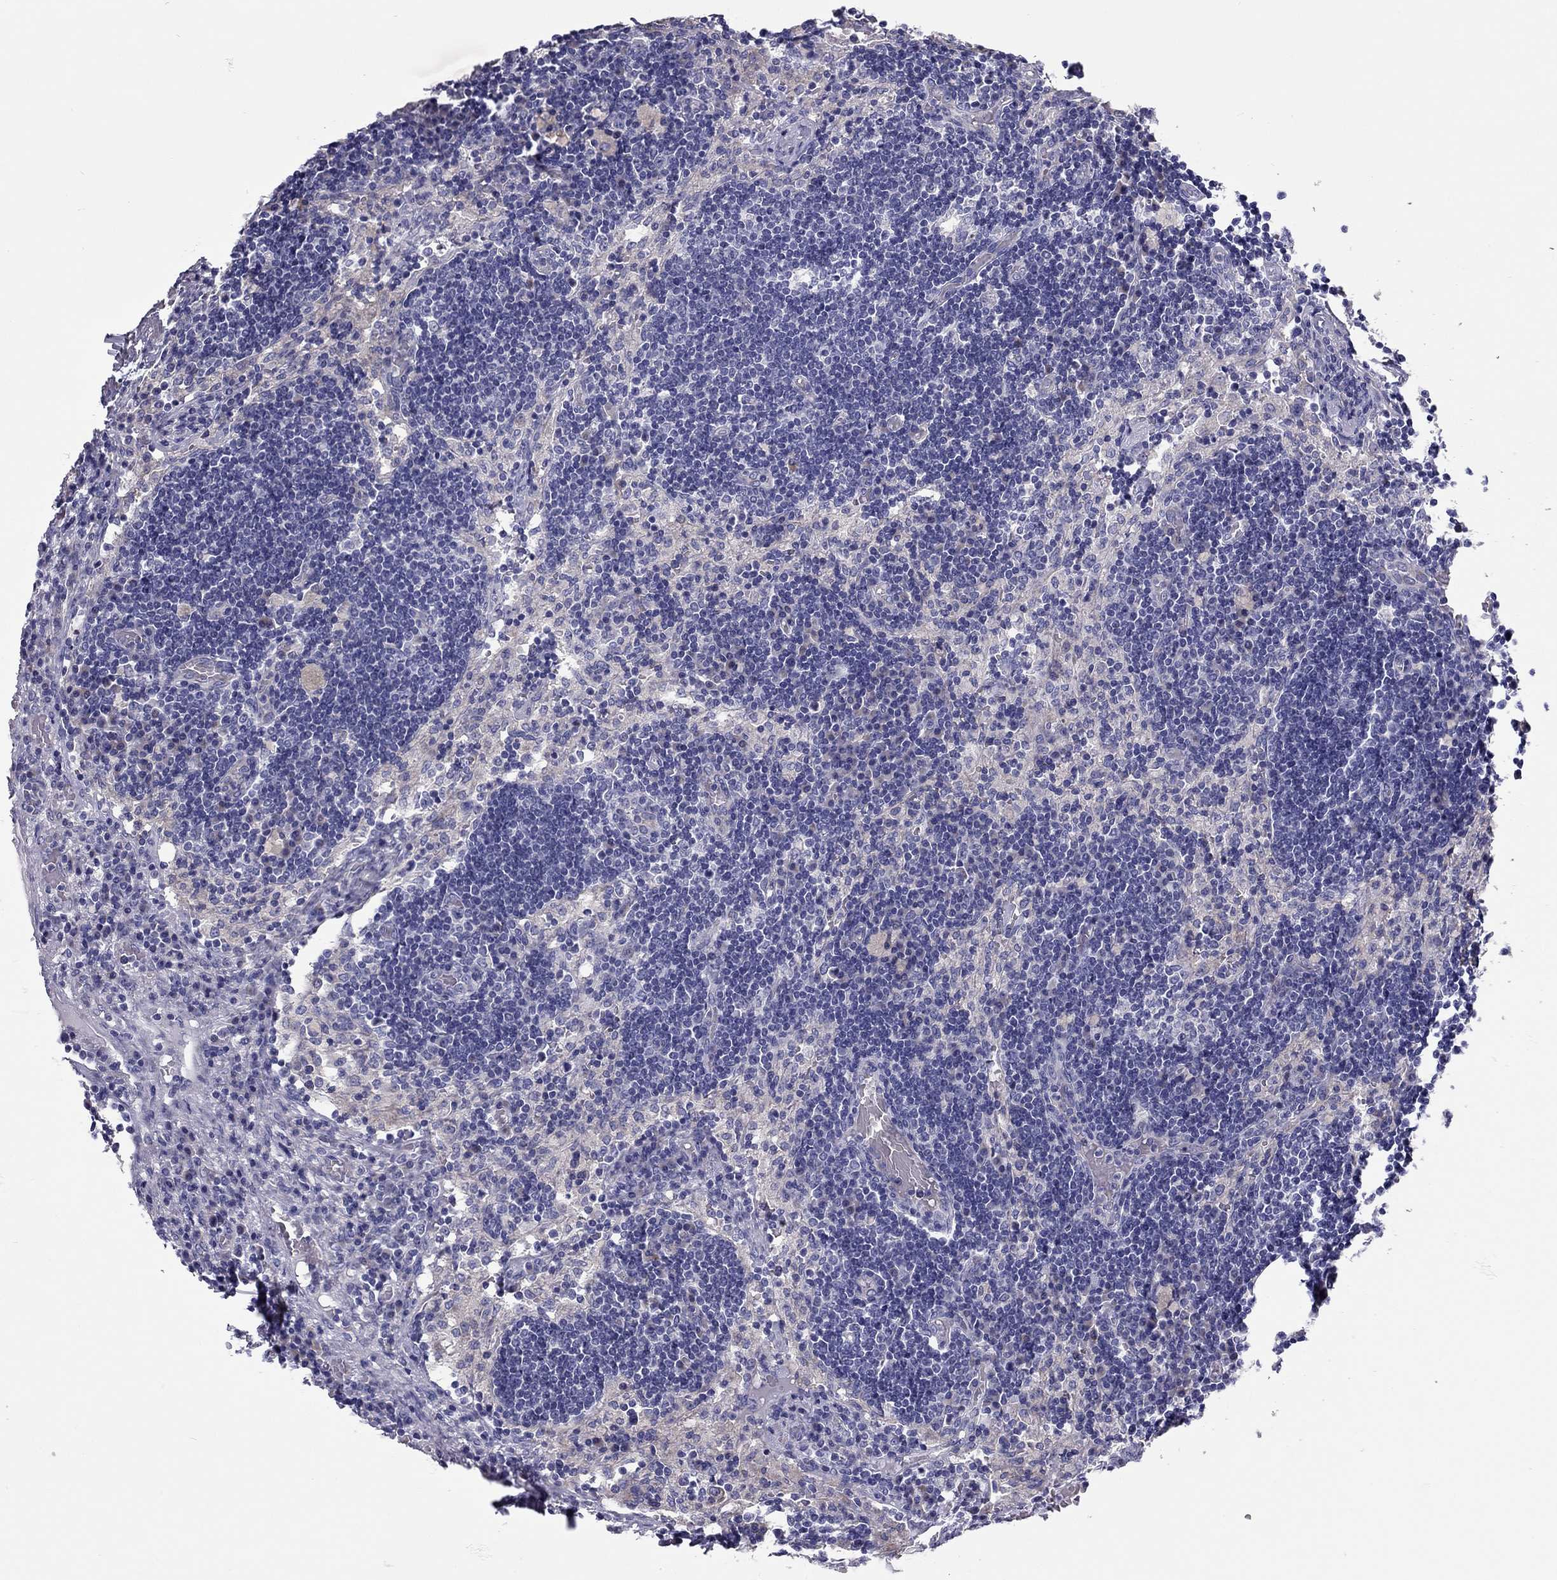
{"staining": {"intensity": "negative", "quantity": "none", "location": "none"}, "tissue": "lymph node", "cell_type": "Non-germinal center cells", "image_type": "normal", "snomed": [{"axis": "morphology", "description": "Normal tissue, NOS"}, {"axis": "topography", "description": "Lymph node"}], "caption": "Lymph node stained for a protein using immunohistochemistry exhibits no positivity non-germinal center cells.", "gene": "SCARB1", "patient": {"sex": "male", "age": 63}}